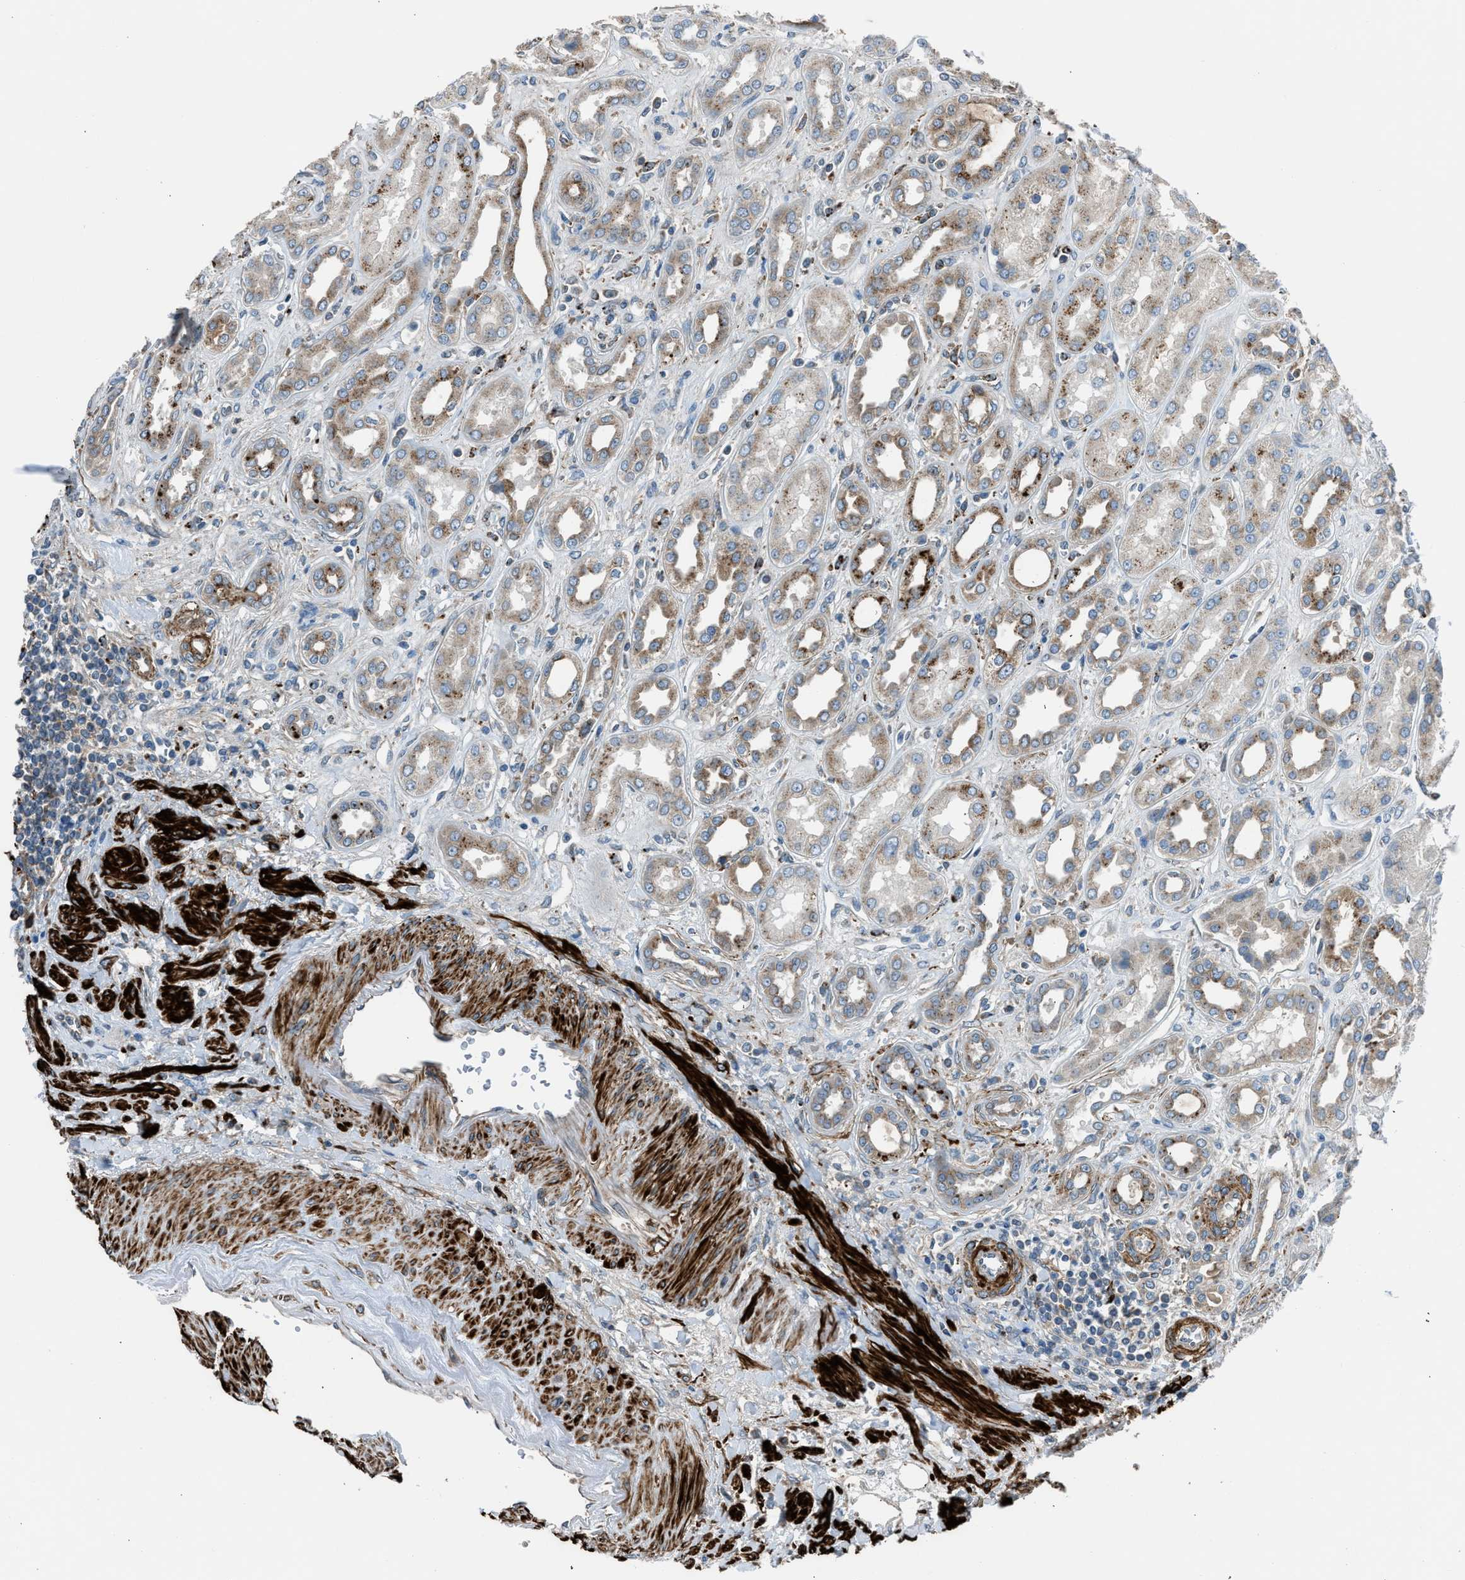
{"staining": {"intensity": "weak", "quantity": "<25%", "location": "cytoplasmic/membranous"}, "tissue": "kidney", "cell_type": "Cells in glomeruli", "image_type": "normal", "snomed": [{"axis": "morphology", "description": "Normal tissue, NOS"}, {"axis": "topography", "description": "Kidney"}], "caption": "Immunohistochemical staining of normal kidney demonstrates no significant expression in cells in glomeruli.", "gene": "LMBR1", "patient": {"sex": "male", "age": 59}}